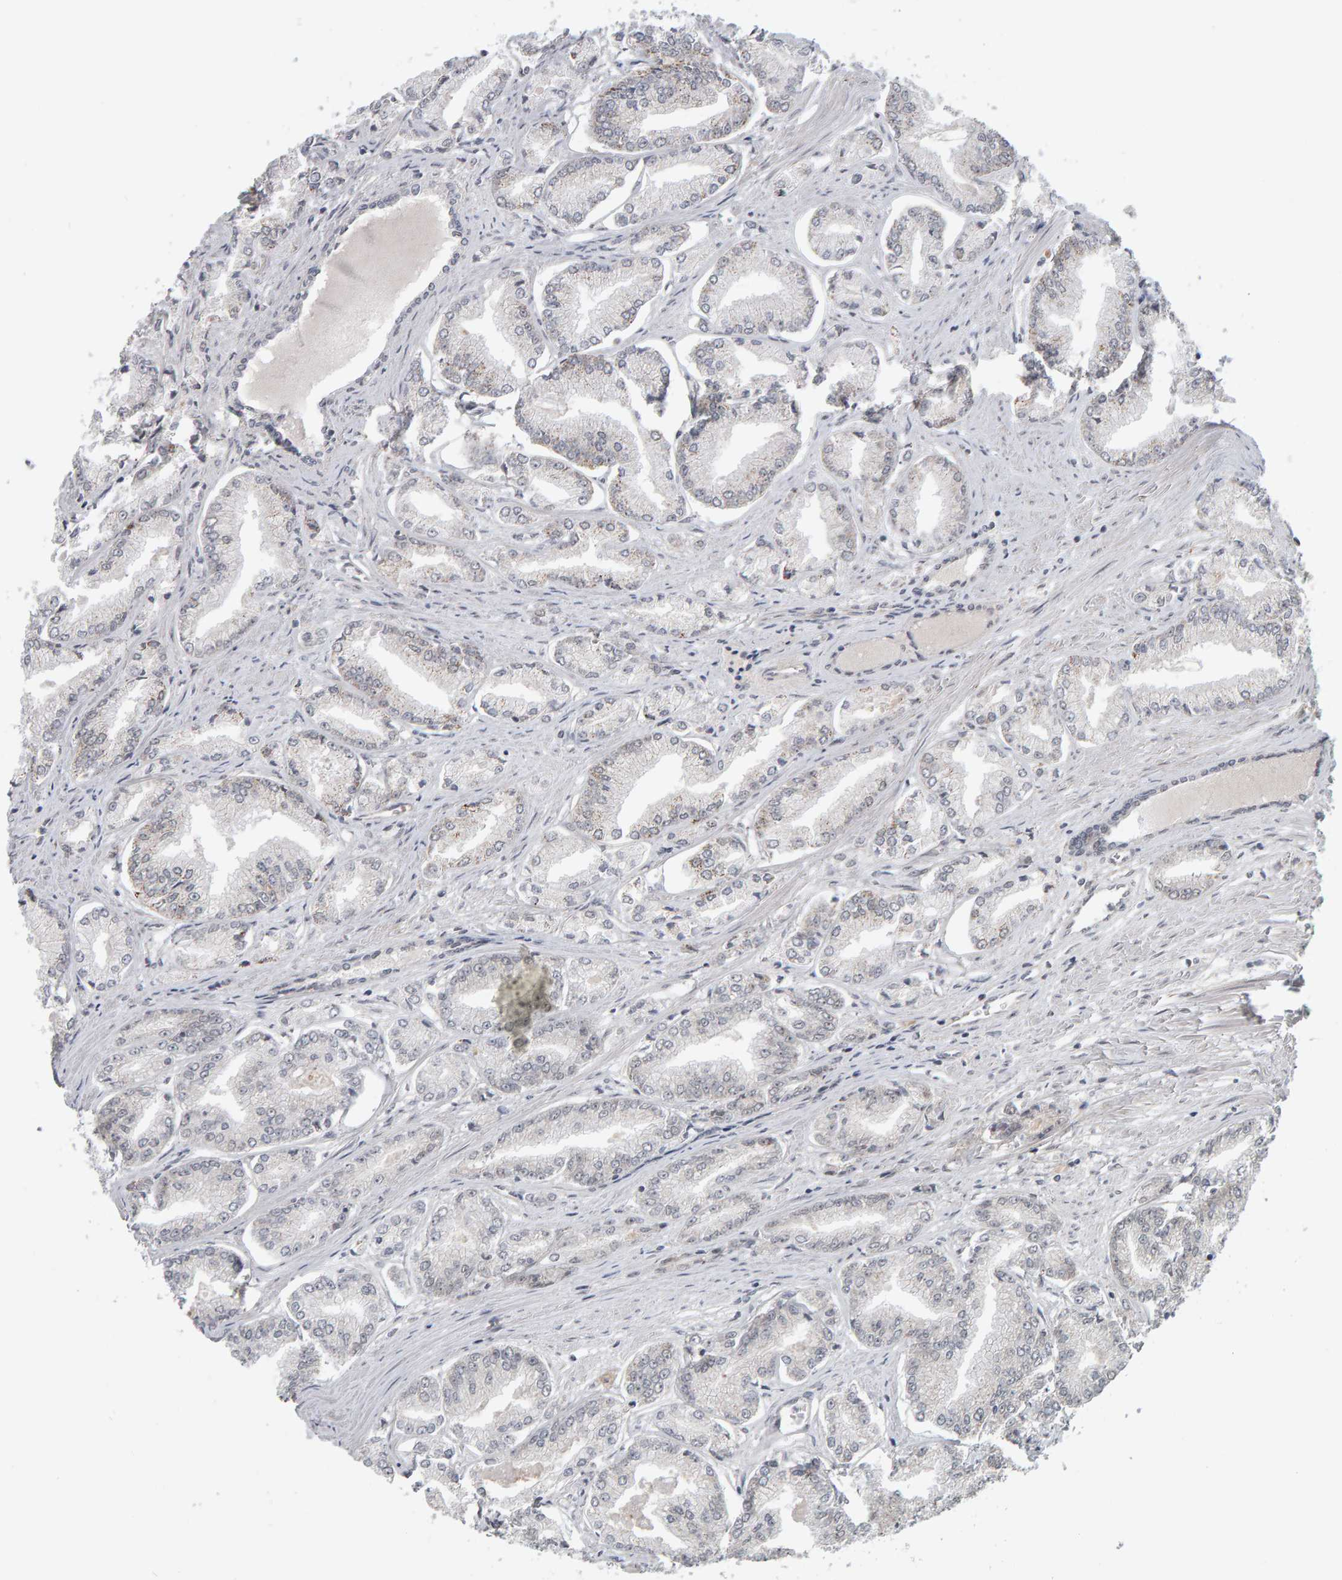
{"staining": {"intensity": "moderate", "quantity": "25%-75%", "location": "cytoplasmic/membranous"}, "tissue": "prostate cancer", "cell_type": "Tumor cells", "image_type": "cancer", "snomed": [{"axis": "morphology", "description": "Adenocarcinoma, Low grade"}, {"axis": "topography", "description": "Prostate"}], "caption": "IHC of human prostate cancer shows medium levels of moderate cytoplasmic/membranous staining in approximately 25%-75% of tumor cells.", "gene": "DAP3", "patient": {"sex": "male", "age": 52}}